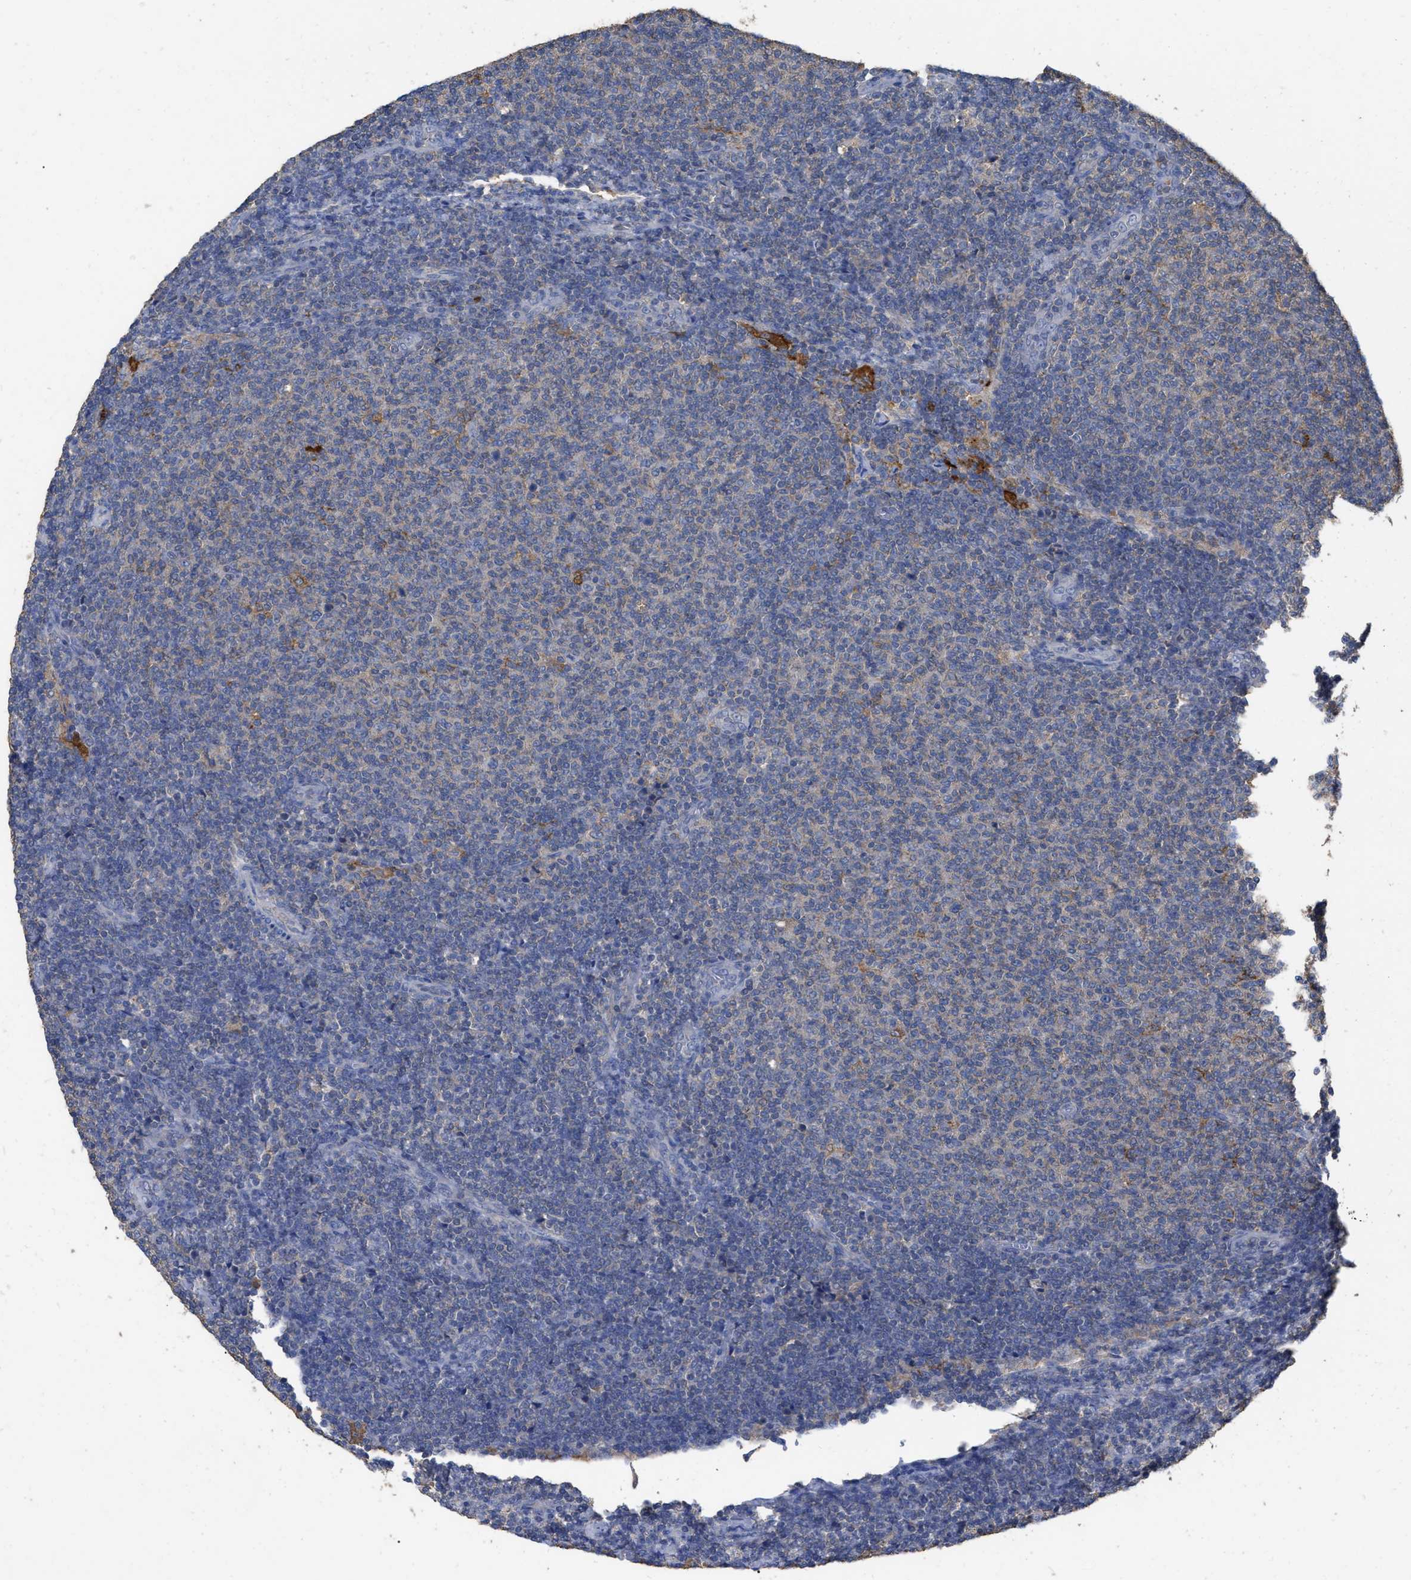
{"staining": {"intensity": "negative", "quantity": "none", "location": "none"}, "tissue": "lymphoma", "cell_type": "Tumor cells", "image_type": "cancer", "snomed": [{"axis": "morphology", "description": "Malignant lymphoma, non-Hodgkin's type, Low grade"}, {"axis": "topography", "description": "Lymph node"}], "caption": "The immunohistochemistry image has no significant expression in tumor cells of malignant lymphoma, non-Hodgkin's type (low-grade) tissue. (Stains: DAB (3,3'-diaminobenzidine) immunohistochemistry (IHC) with hematoxylin counter stain, Microscopy: brightfield microscopy at high magnification).", "gene": "GPR179", "patient": {"sex": "male", "age": 66}}